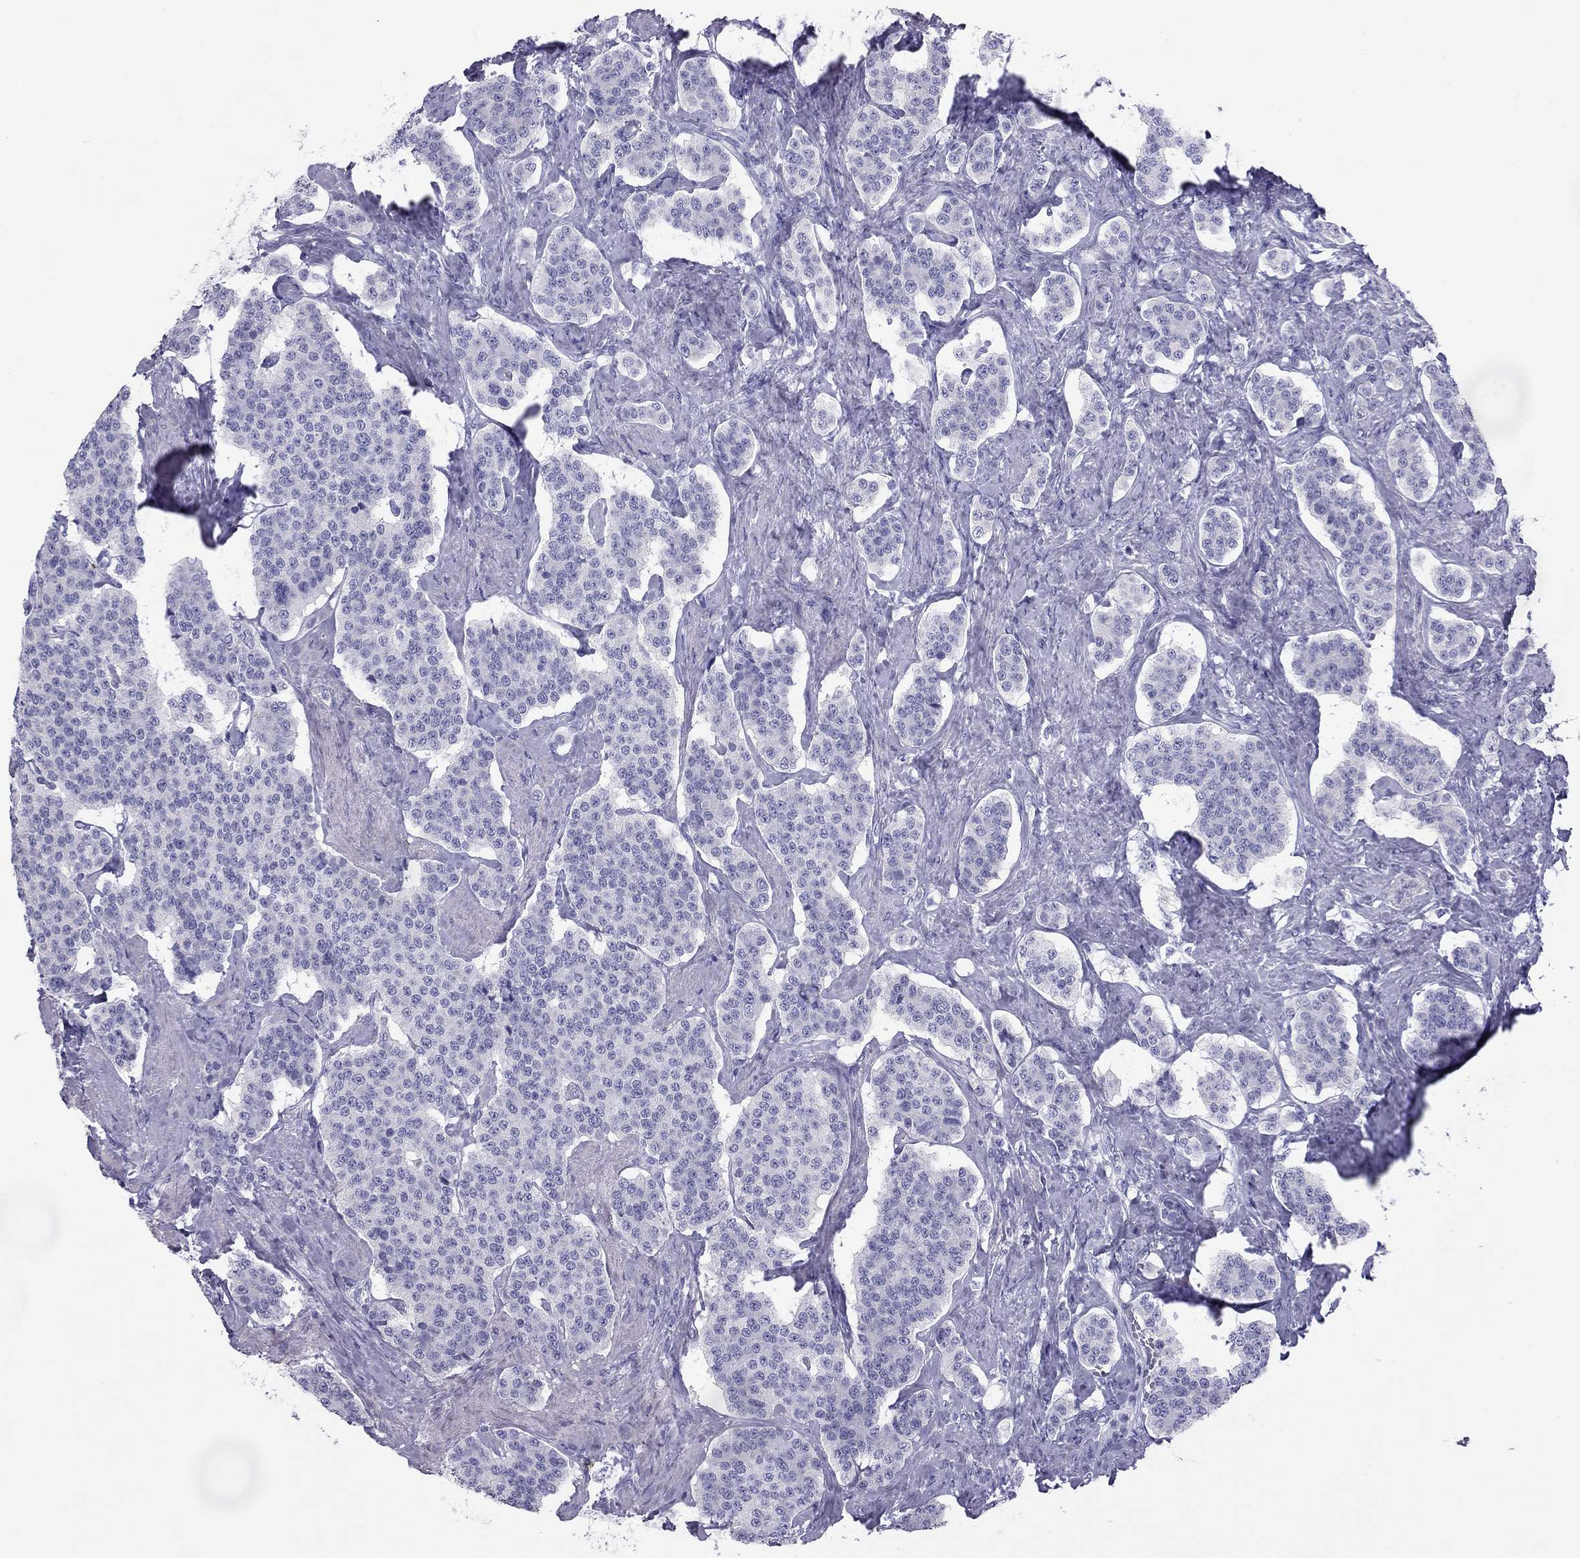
{"staining": {"intensity": "negative", "quantity": "none", "location": "none"}, "tissue": "carcinoid", "cell_type": "Tumor cells", "image_type": "cancer", "snomed": [{"axis": "morphology", "description": "Carcinoid, malignant, NOS"}, {"axis": "topography", "description": "Small intestine"}], "caption": "Immunohistochemistry (IHC) photomicrograph of human carcinoid stained for a protein (brown), which demonstrates no staining in tumor cells. The staining is performed using DAB brown chromogen with nuclei counter-stained in using hematoxylin.", "gene": "TRPM3", "patient": {"sex": "female", "age": 58}}